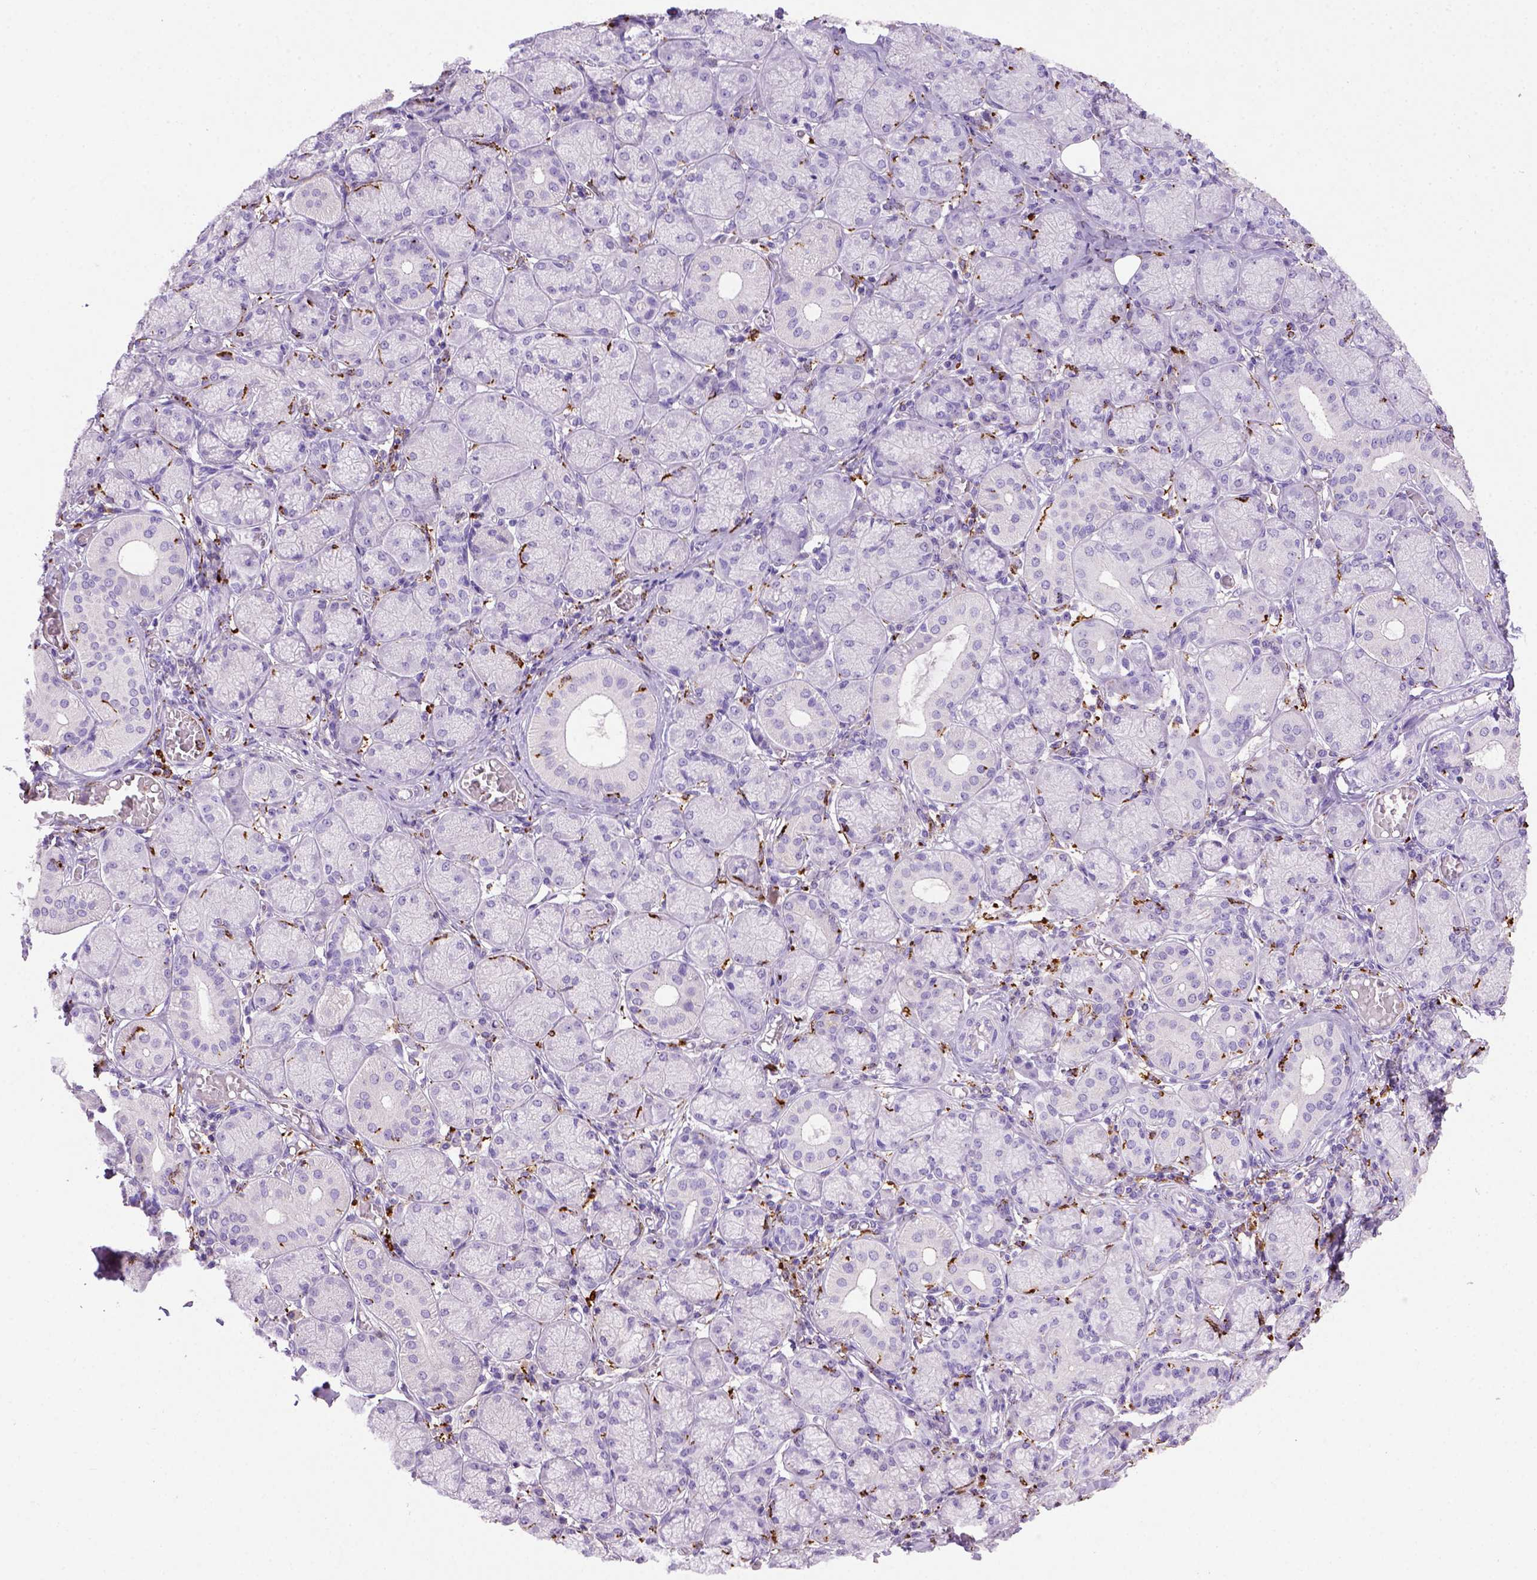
{"staining": {"intensity": "negative", "quantity": "none", "location": "none"}, "tissue": "salivary gland", "cell_type": "Glandular cells", "image_type": "normal", "snomed": [{"axis": "morphology", "description": "Normal tissue, NOS"}, {"axis": "topography", "description": "Salivary gland"}, {"axis": "topography", "description": "Peripheral nerve tissue"}], "caption": "An immunohistochemistry micrograph of unremarkable salivary gland is shown. There is no staining in glandular cells of salivary gland. Brightfield microscopy of IHC stained with DAB (brown) and hematoxylin (blue), captured at high magnification.", "gene": "CD68", "patient": {"sex": "female", "age": 24}}